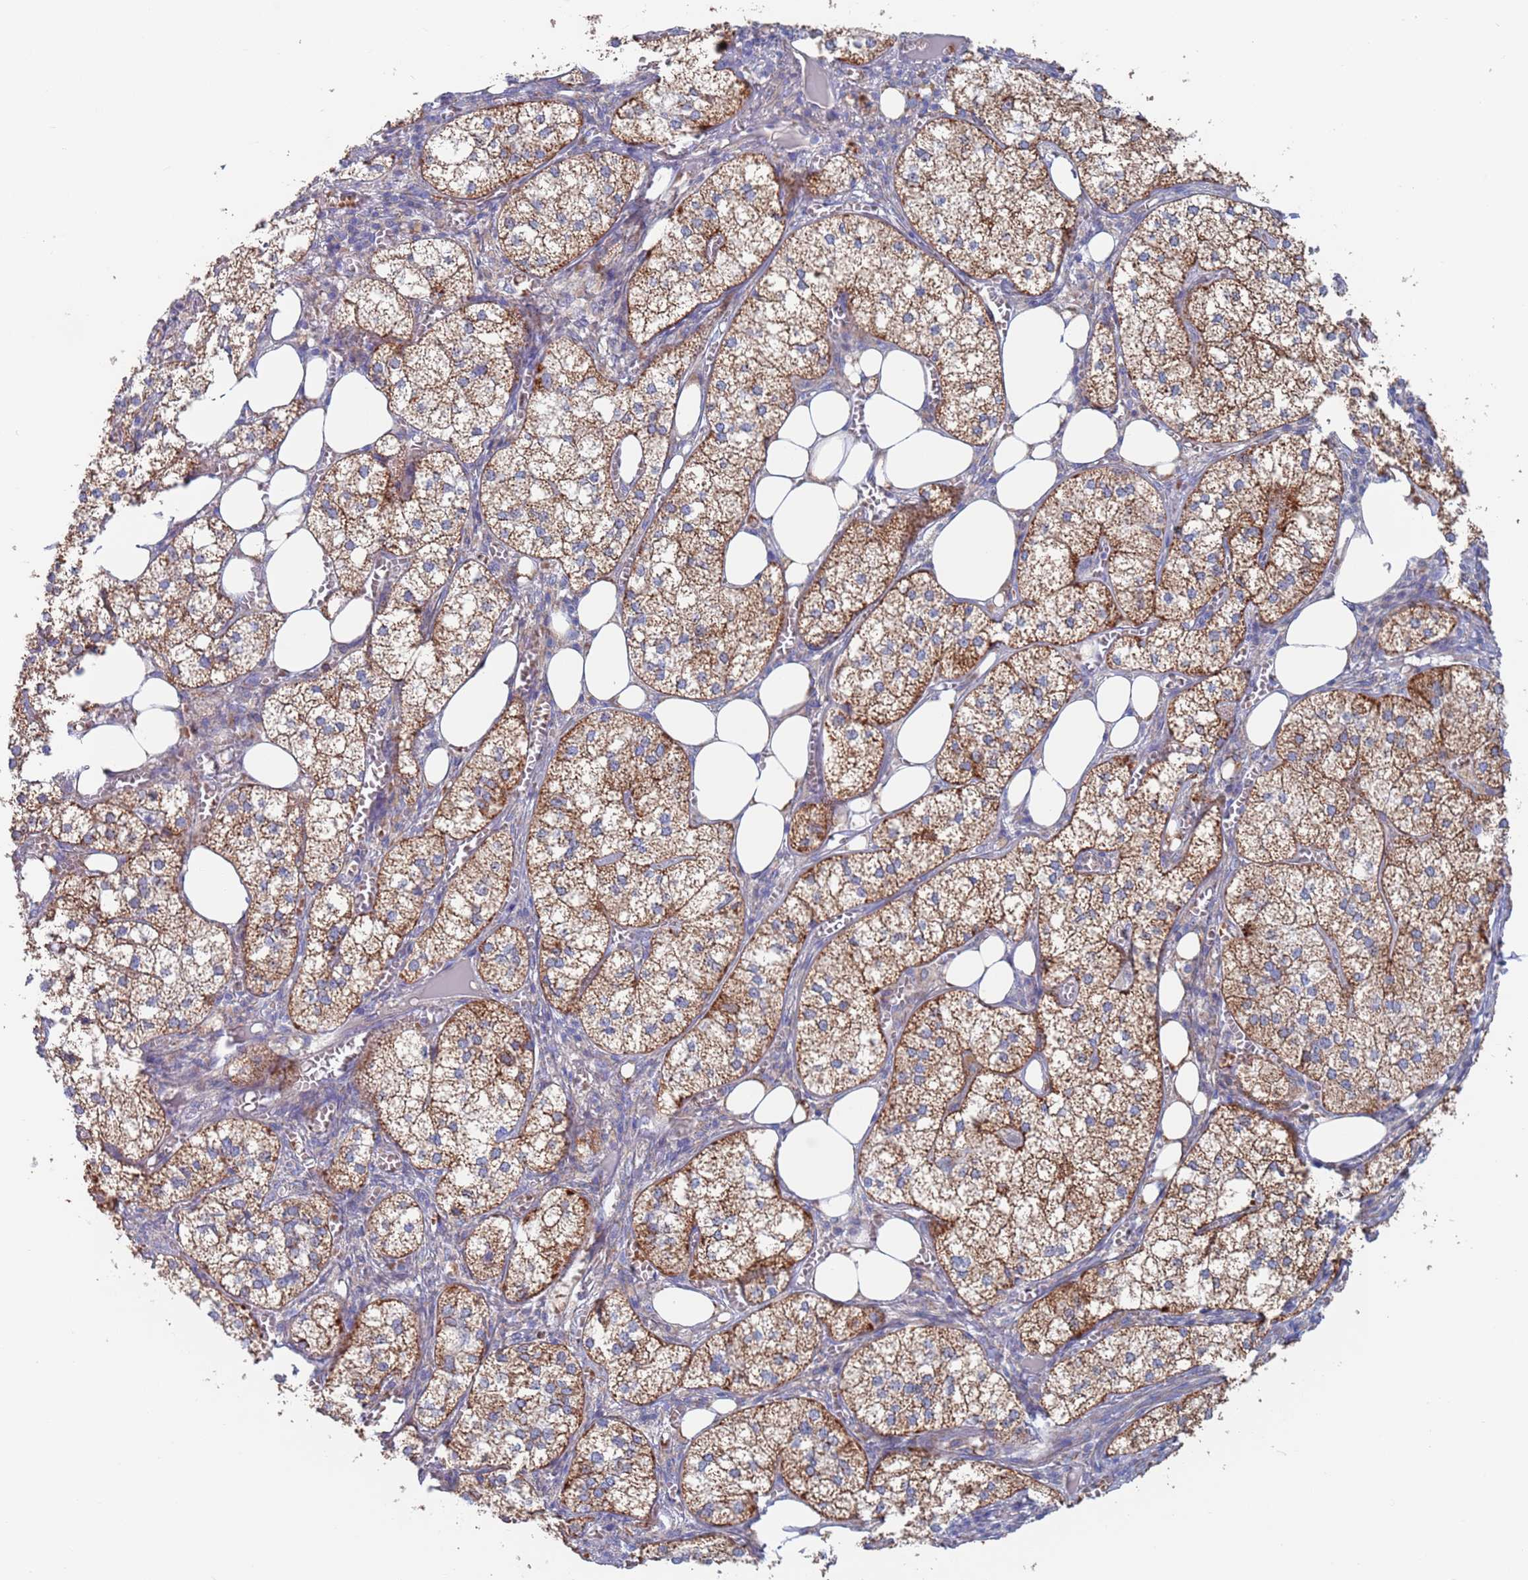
{"staining": {"intensity": "strong", "quantity": ">75%", "location": "cytoplasmic/membranous"}, "tissue": "adrenal gland", "cell_type": "Glandular cells", "image_type": "normal", "snomed": [{"axis": "morphology", "description": "Normal tissue, NOS"}, {"axis": "topography", "description": "Adrenal gland"}], "caption": "Protein staining of unremarkable adrenal gland shows strong cytoplasmic/membranous positivity in about >75% of glandular cells. Using DAB (3,3'-diaminobenzidine) (brown) and hematoxylin (blue) stains, captured at high magnification using brightfield microscopy.", "gene": "CHCHD6", "patient": {"sex": "female", "age": 61}}